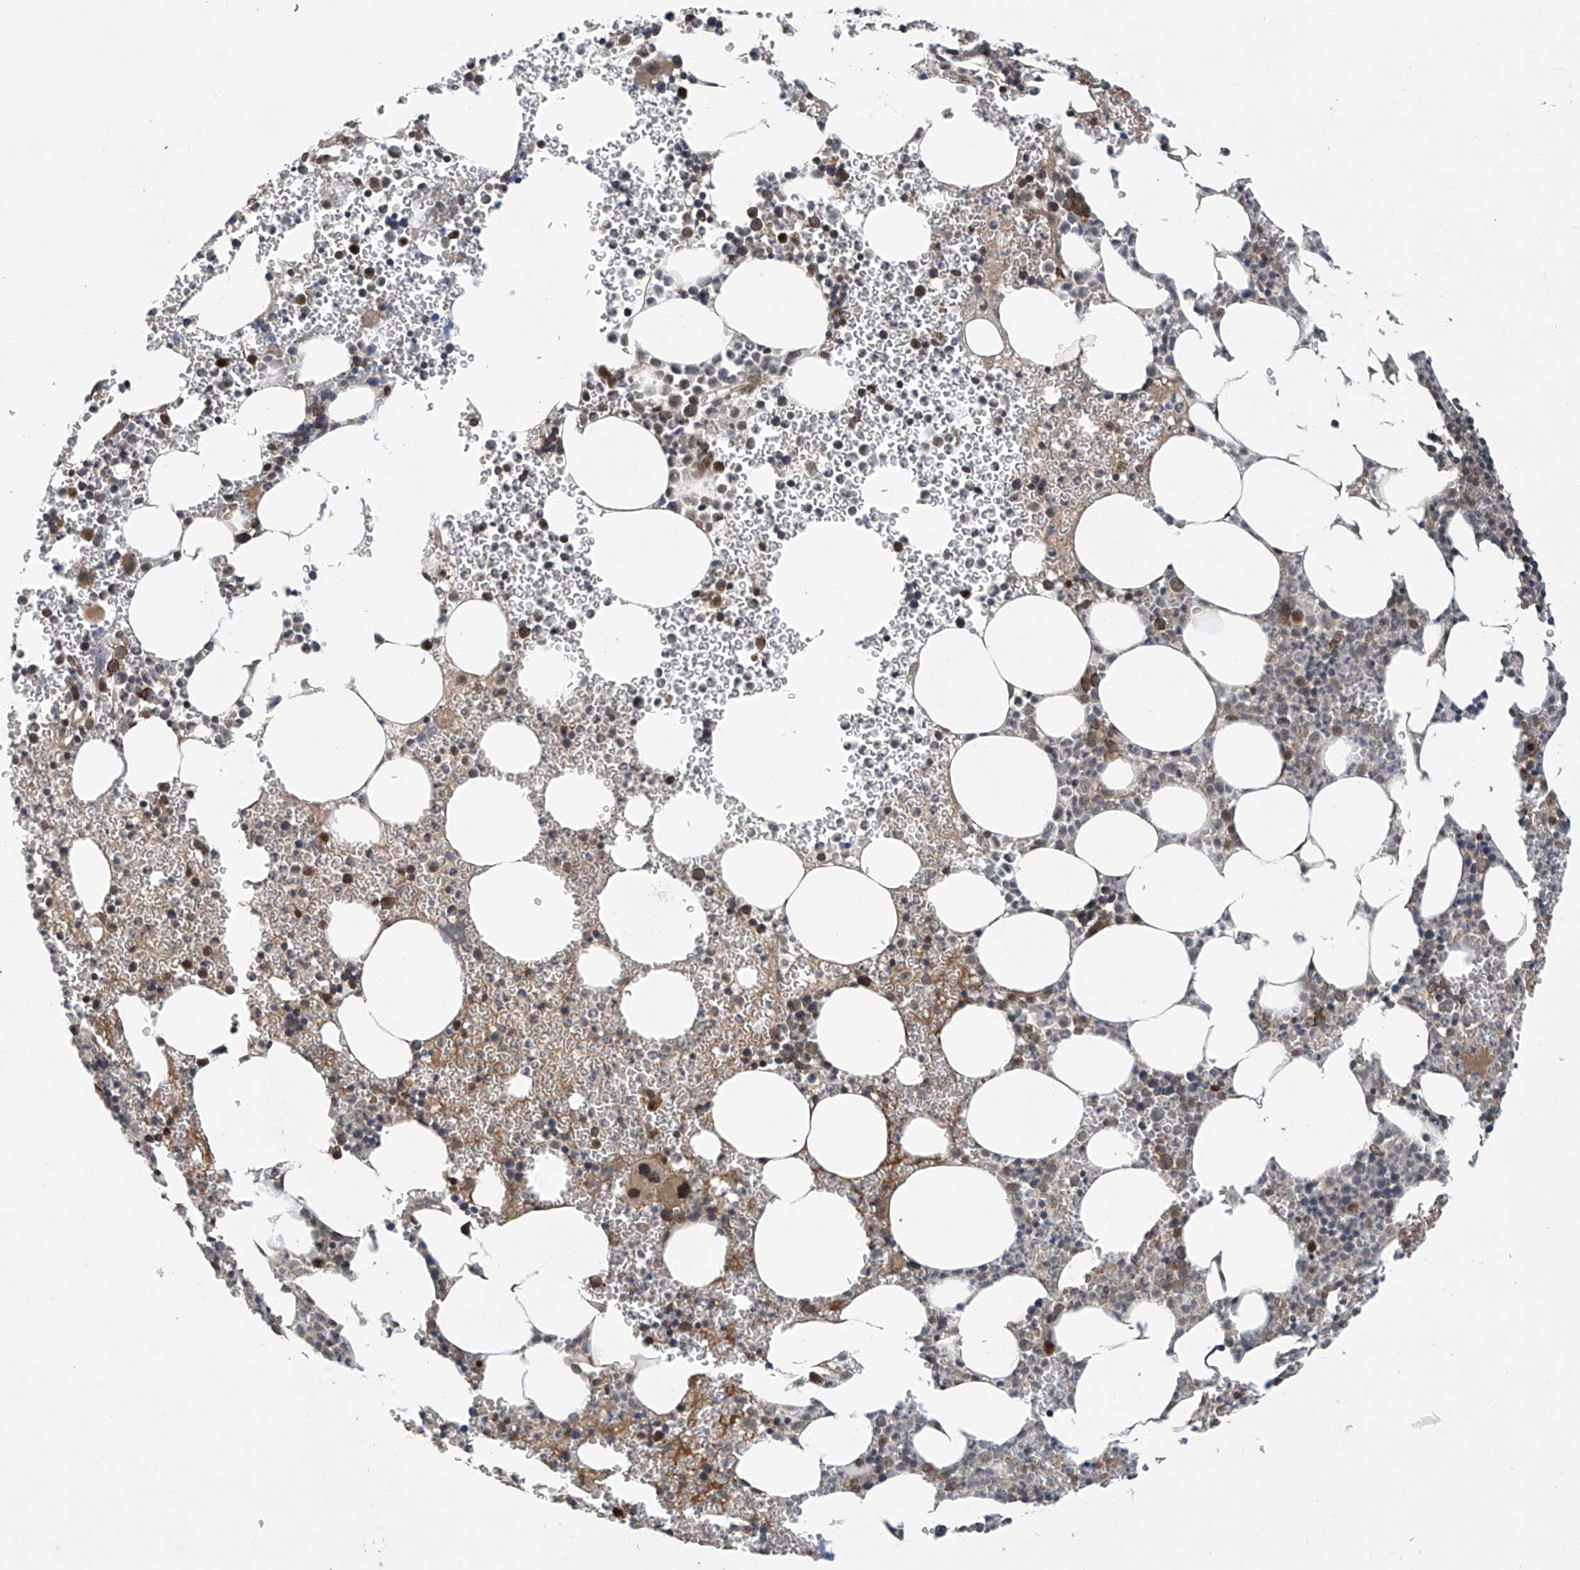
{"staining": {"intensity": "strong", "quantity": "<25%", "location": "cytoplasmic/membranous"}, "tissue": "bone marrow", "cell_type": "Hematopoietic cells", "image_type": "normal", "snomed": [{"axis": "morphology", "description": "Normal tissue, NOS"}, {"axis": "topography", "description": "Bone marrow"}], "caption": "DAB (3,3'-diaminobenzidine) immunohistochemical staining of unremarkable human bone marrow displays strong cytoplasmic/membranous protein staining in about <25% of hematopoietic cells.", "gene": "ABHD13", "patient": {"sex": "female", "age": 78}}